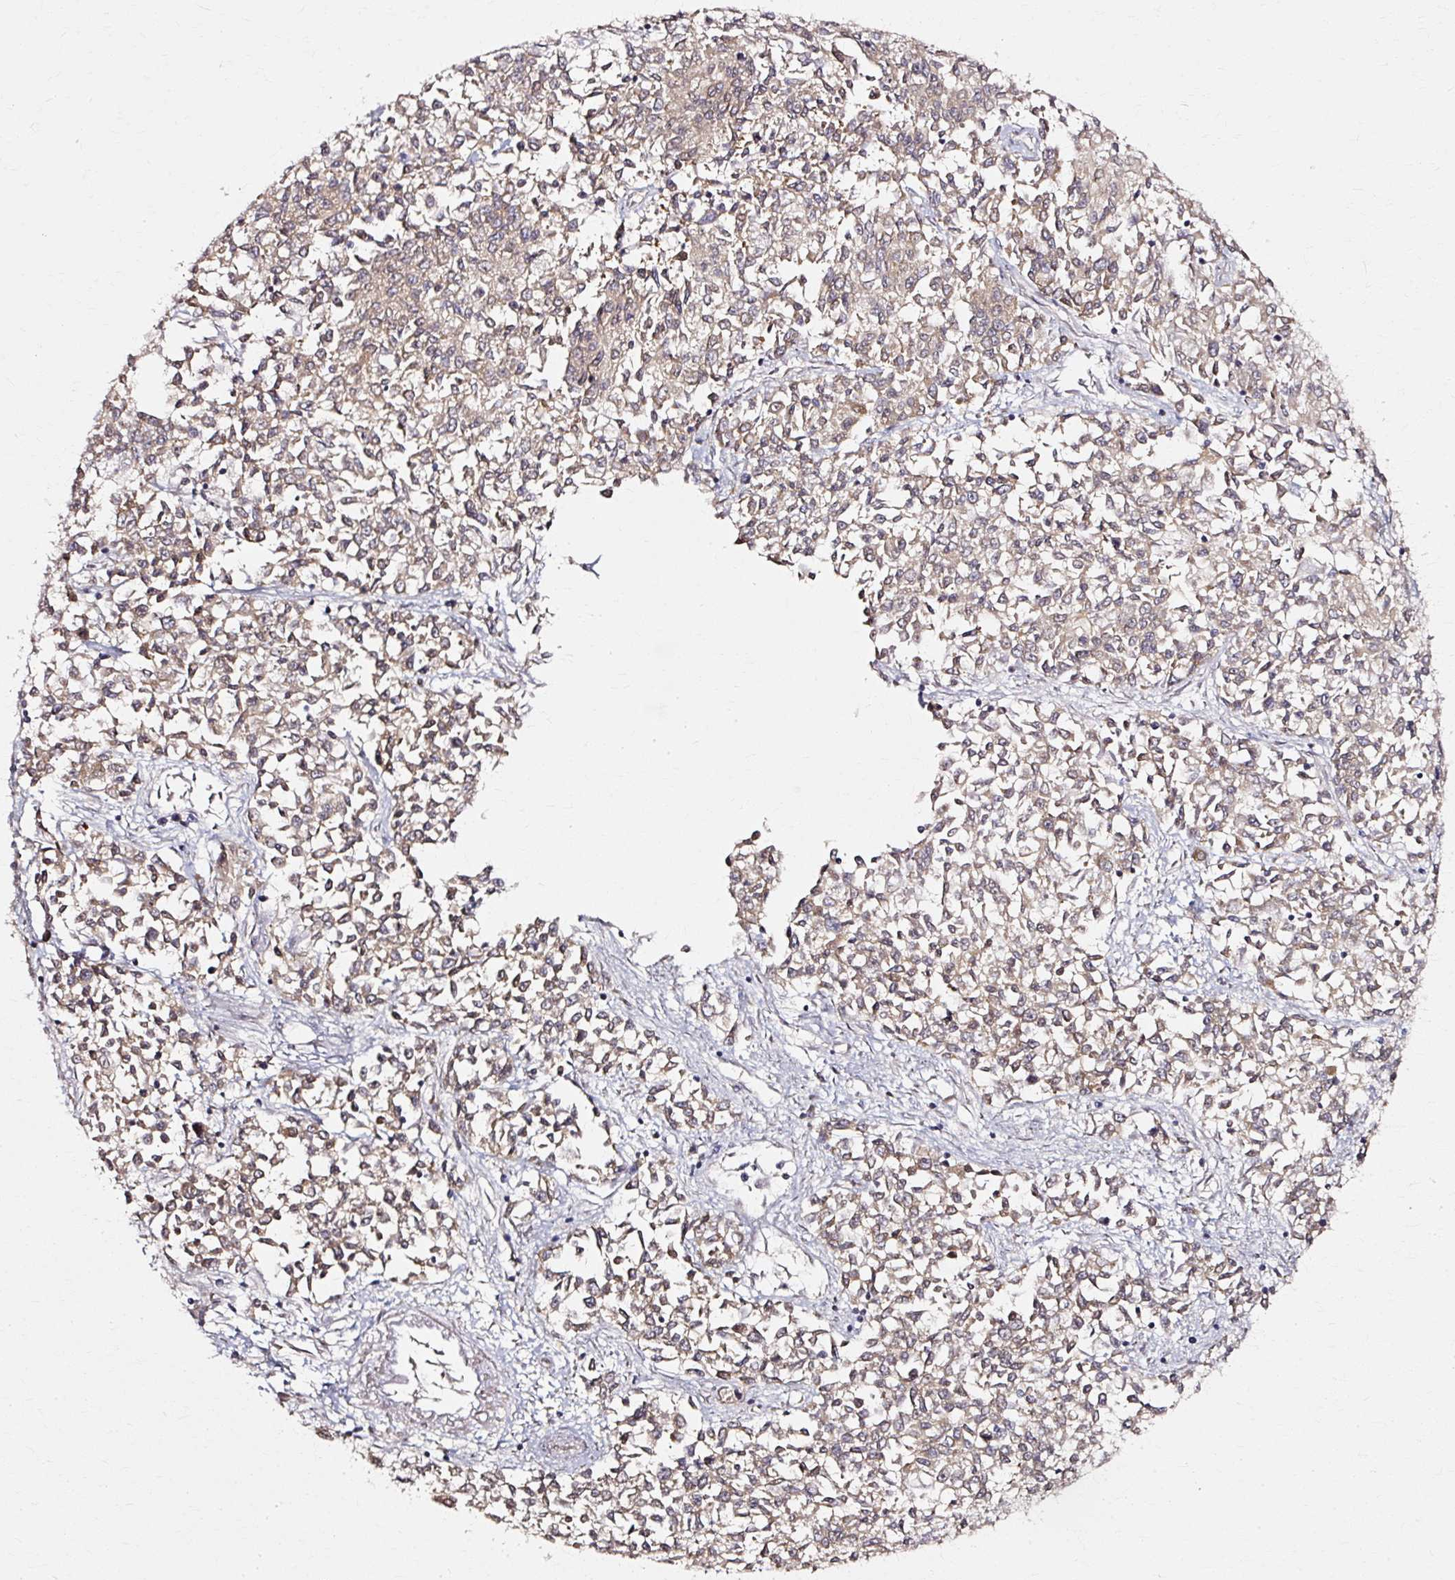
{"staining": {"intensity": "weak", "quantity": ">75%", "location": "cytoplasmic/membranous"}, "tissue": "endometrial cancer", "cell_type": "Tumor cells", "image_type": "cancer", "snomed": [{"axis": "morphology", "description": "Adenocarcinoma, NOS"}, {"axis": "topography", "description": "Endometrium"}], "caption": "A brown stain highlights weak cytoplasmic/membranous staining of a protein in adenocarcinoma (endometrial) tumor cells.", "gene": "RGPD5", "patient": {"sex": "female", "age": 50}}